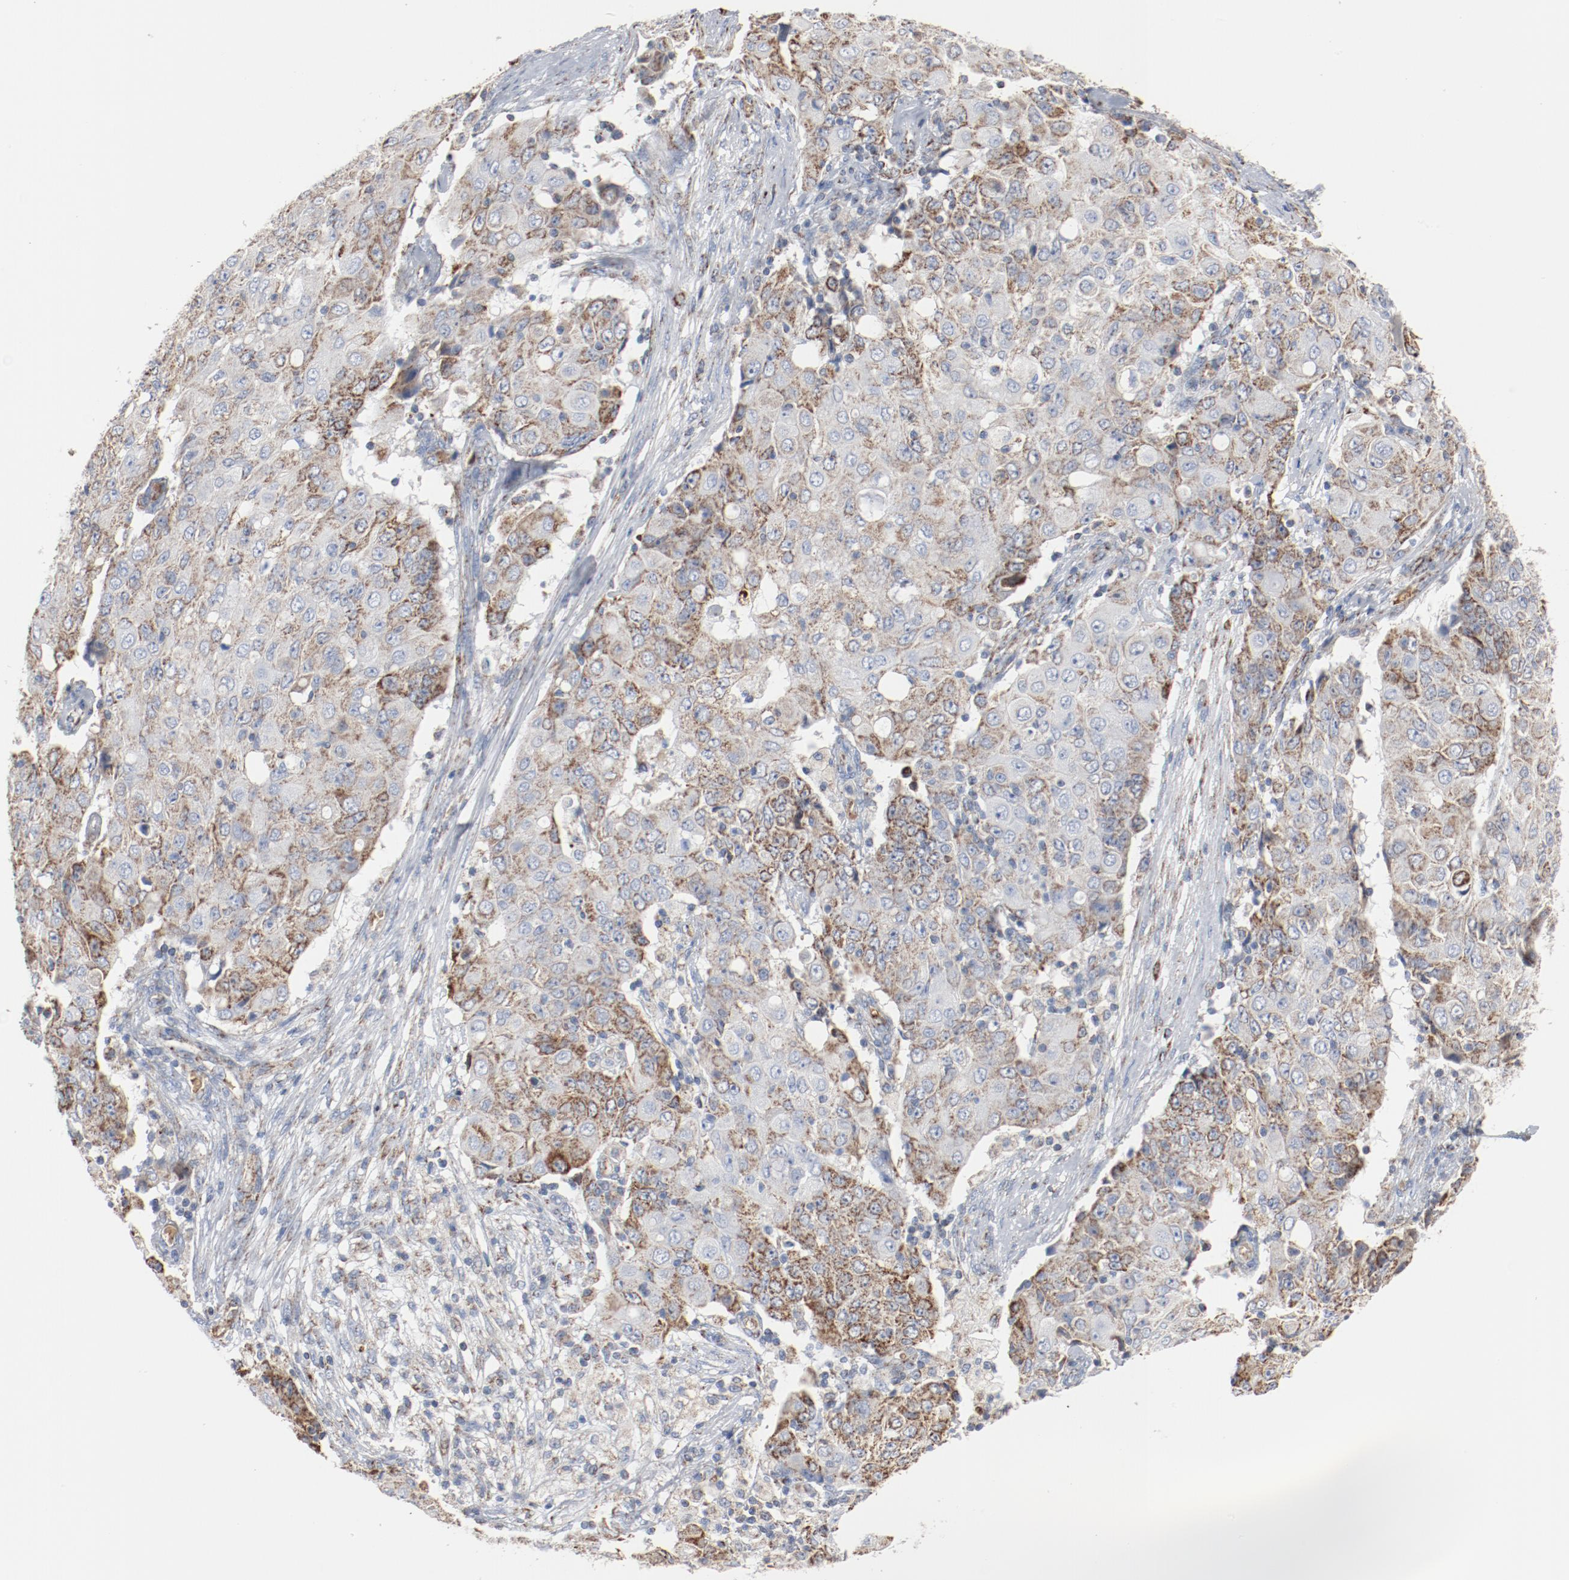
{"staining": {"intensity": "moderate", "quantity": ">75%", "location": "cytoplasmic/membranous"}, "tissue": "ovarian cancer", "cell_type": "Tumor cells", "image_type": "cancer", "snomed": [{"axis": "morphology", "description": "Carcinoma, endometroid"}, {"axis": "topography", "description": "Ovary"}], "caption": "About >75% of tumor cells in ovarian endometroid carcinoma exhibit moderate cytoplasmic/membranous protein positivity as visualized by brown immunohistochemical staining.", "gene": "NDUFB8", "patient": {"sex": "female", "age": 42}}